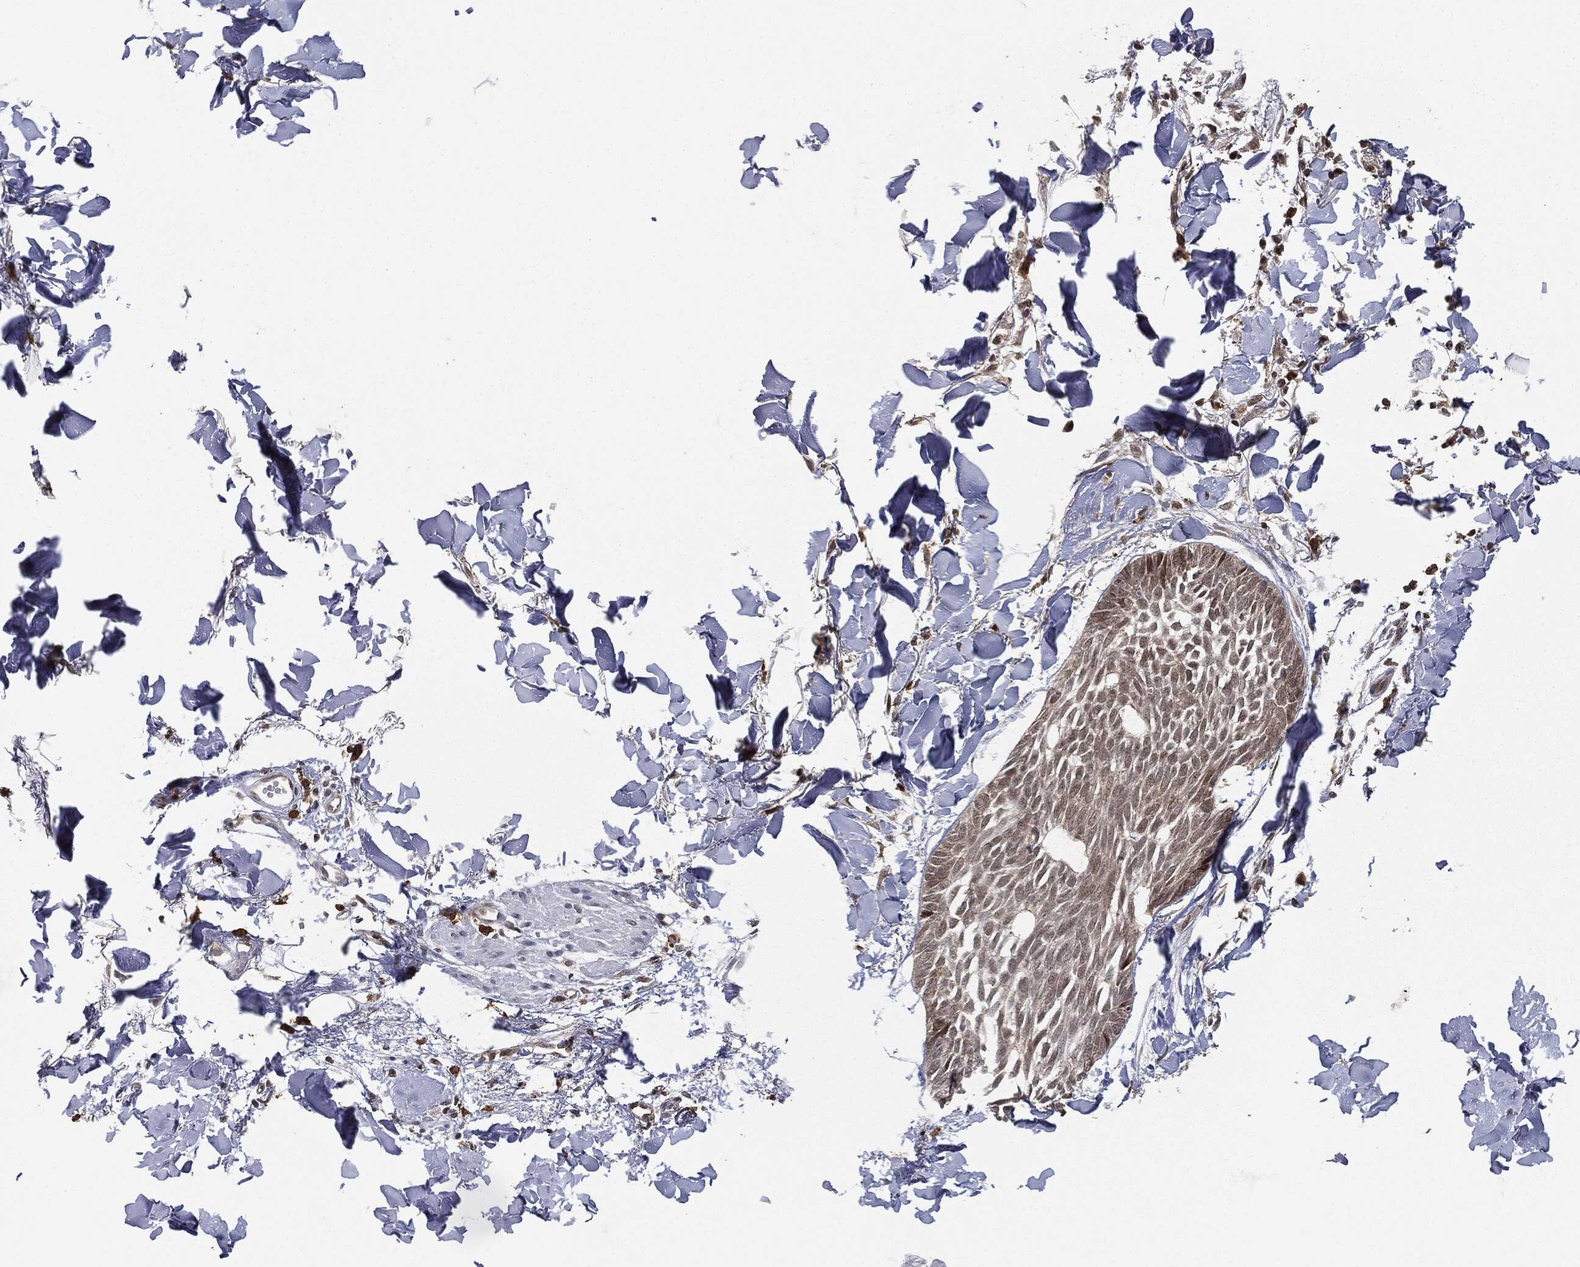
{"staining": {"intensity": "weak", "quantity": "25%-75%", "location": "nuclear"}, "tissue": "skin cancer", "cell_type": "Tumor cells", "image_type": "cancer", "snomed": [{"axis": "morphology", "description": "Normal tissue, NOS"}, {"axis": "morphology", "description": "Basal cell carcinoma"}, {"axis": "topography", "description": "Skin"}], "caption": "Brown immunohistochemical staining in skin cancer exhibits weak nuclear expression in about 25%-75% of tumor cells.", "gene": "TBC1D22A", "patient": {"sex": "male", "age": 84}}